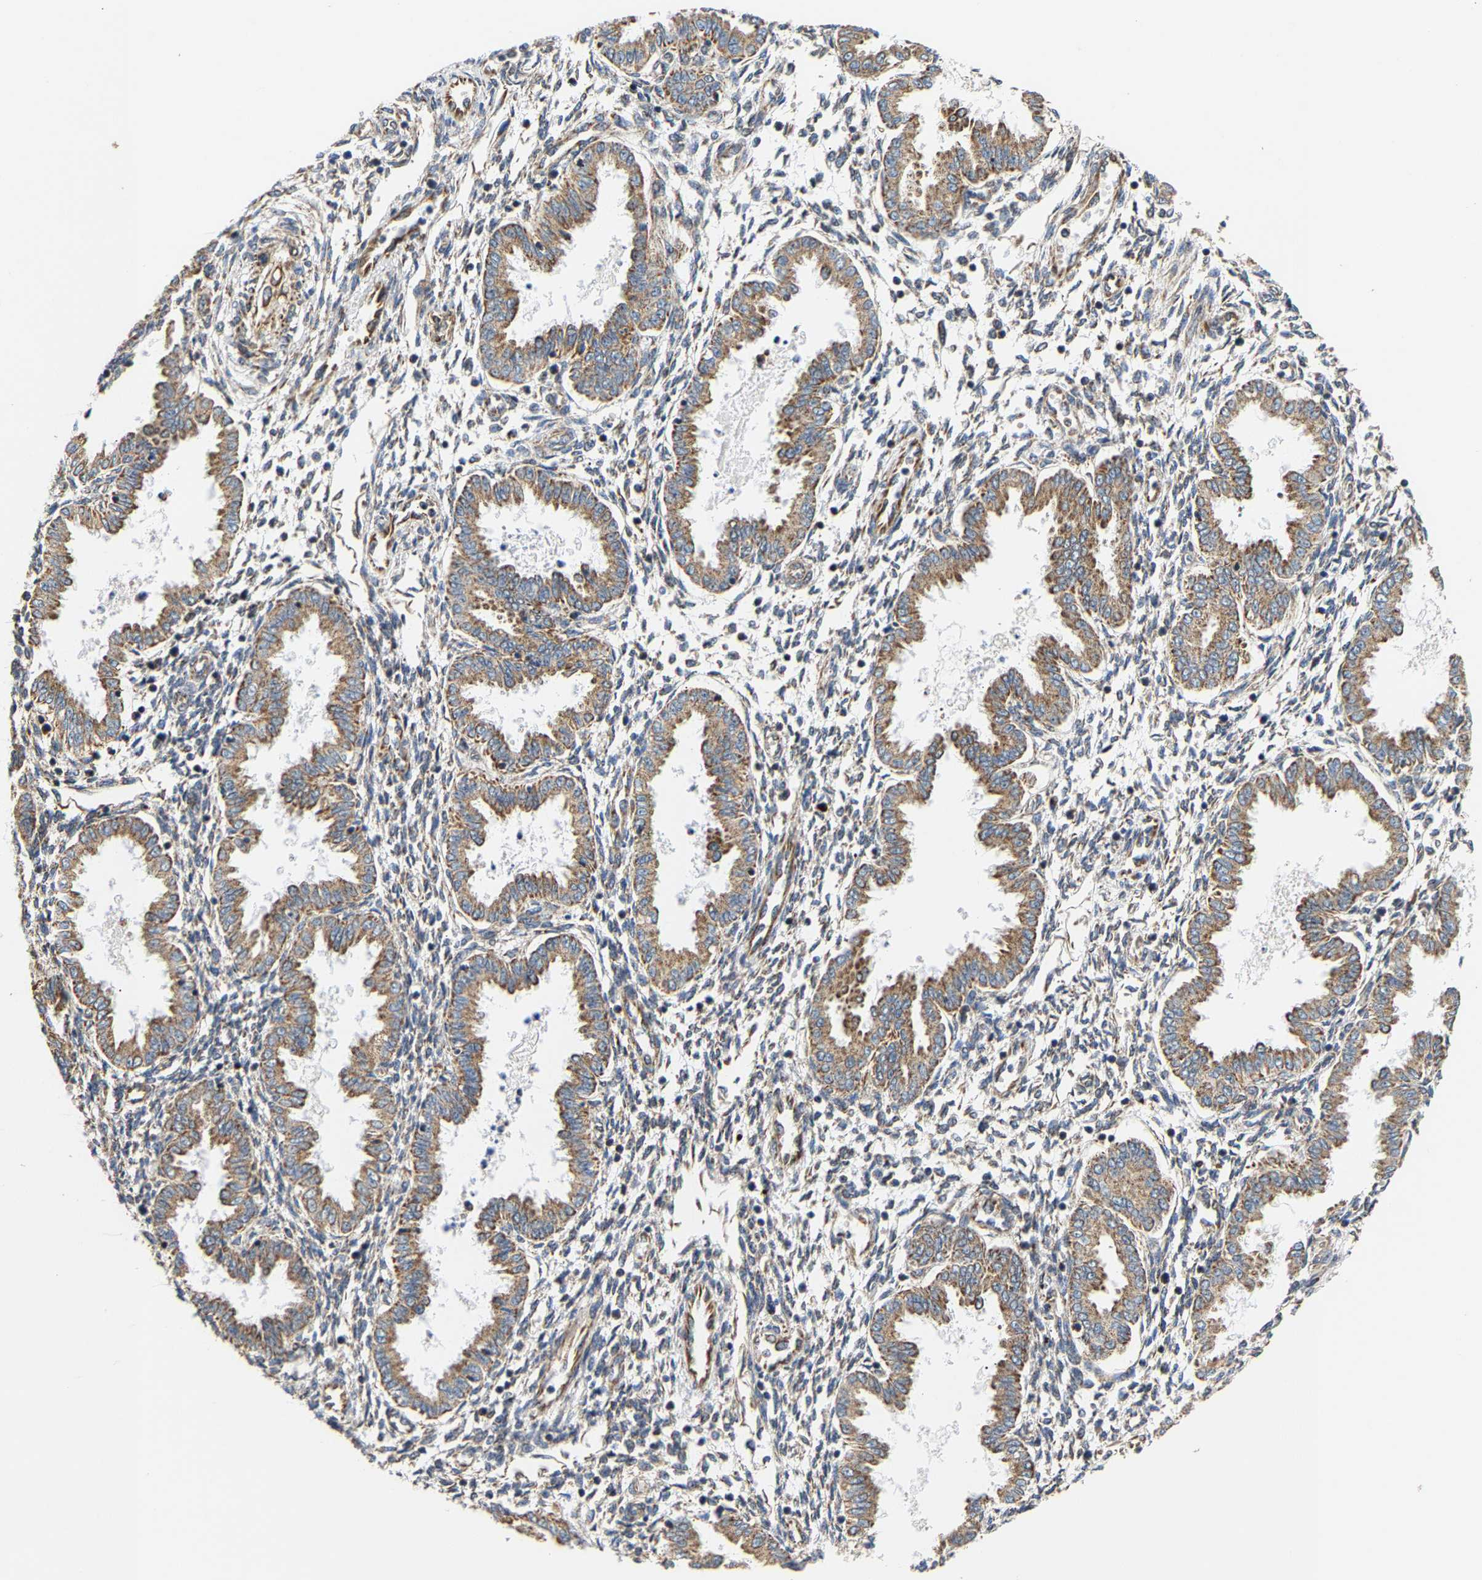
{"staining": {"intensity": "weak", "quantity": ">75%", "location": "cytoplasmic/membranous"}, "tissue": "endometrium", "cell_type": "Cells in endometrial stroma", "image_type": "normal", "snomed": [{"axis": "morphology", "description": "Normal tissue, NOS"}, {"axis": "topography", "description": "Endometrium"}], "caption": "Immunohistochemistry of normal human endometrium exhibits low levels of weak cytoplasmic/membranous staining in about >75% of cells in endometrial stroma.", "gene": "TMEM168", "patient": {"sex": "female", "age": 33}}